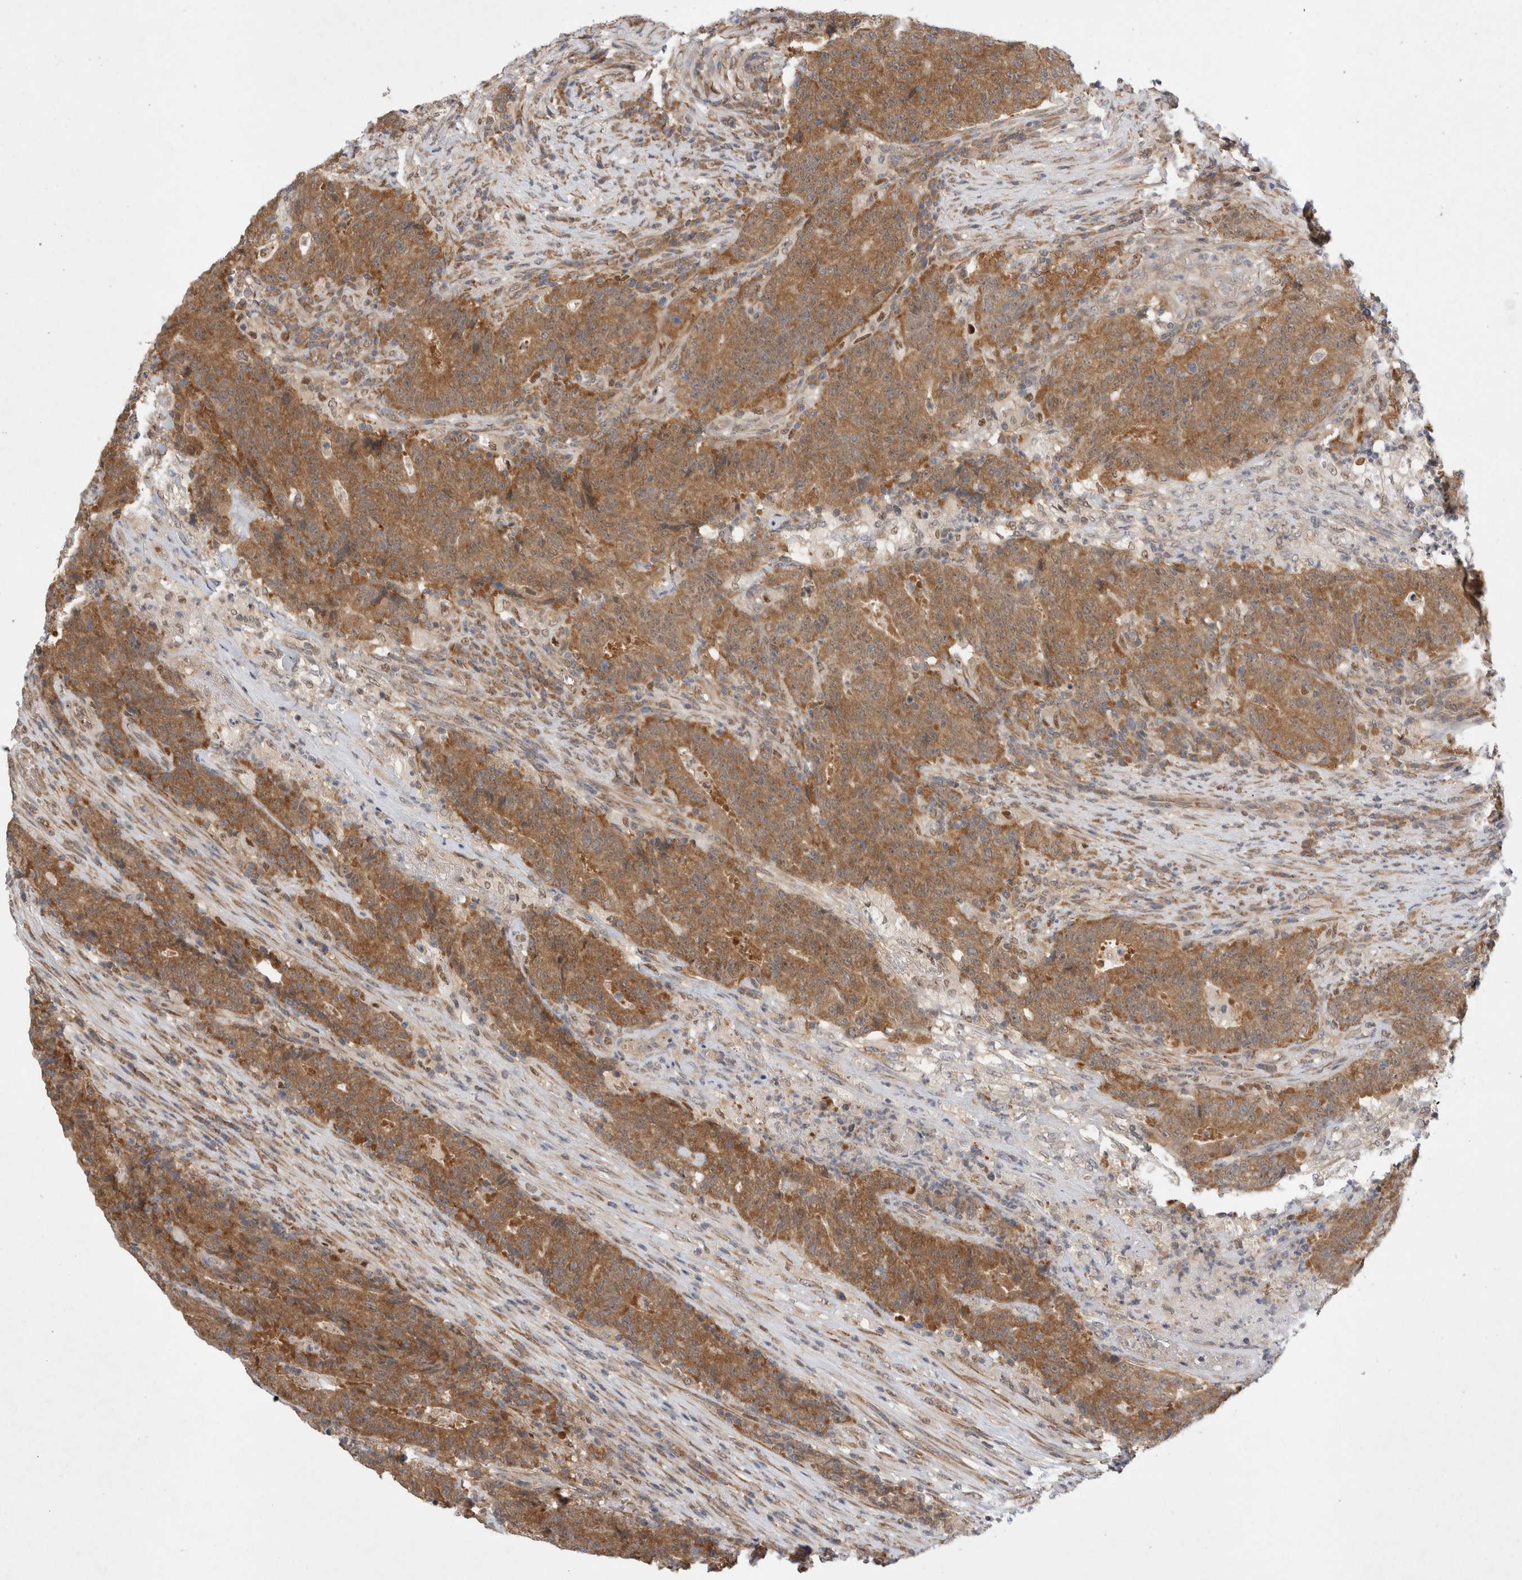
{"staining": {"intensity": "strong", "quantity": ">75%", "location": "cytoplasmic/membranous"}, "tissue": "colorectal cancer", "cell_type": "Tumor cells", "image_type": "cancer", "snomed": [{"axis": "morphology", "description": "Normal tissue, NOS"}, {"axis": "morphology", "description": "Adenocarcinoma, NOS"}, {"axis": "topography", "description": "Colon"}], "caption": "Tumor cells demonstrate strong cytoplasmic/membranous staining in approximately >75% of cells in colorectal cancer. The staining is performed using DAB brown chromogen to label protein expression. The nuclei are counter-stained blue using hematoxylin.", "gene": "EIF3E", "patient": {"sex": "female", "age": 75}}